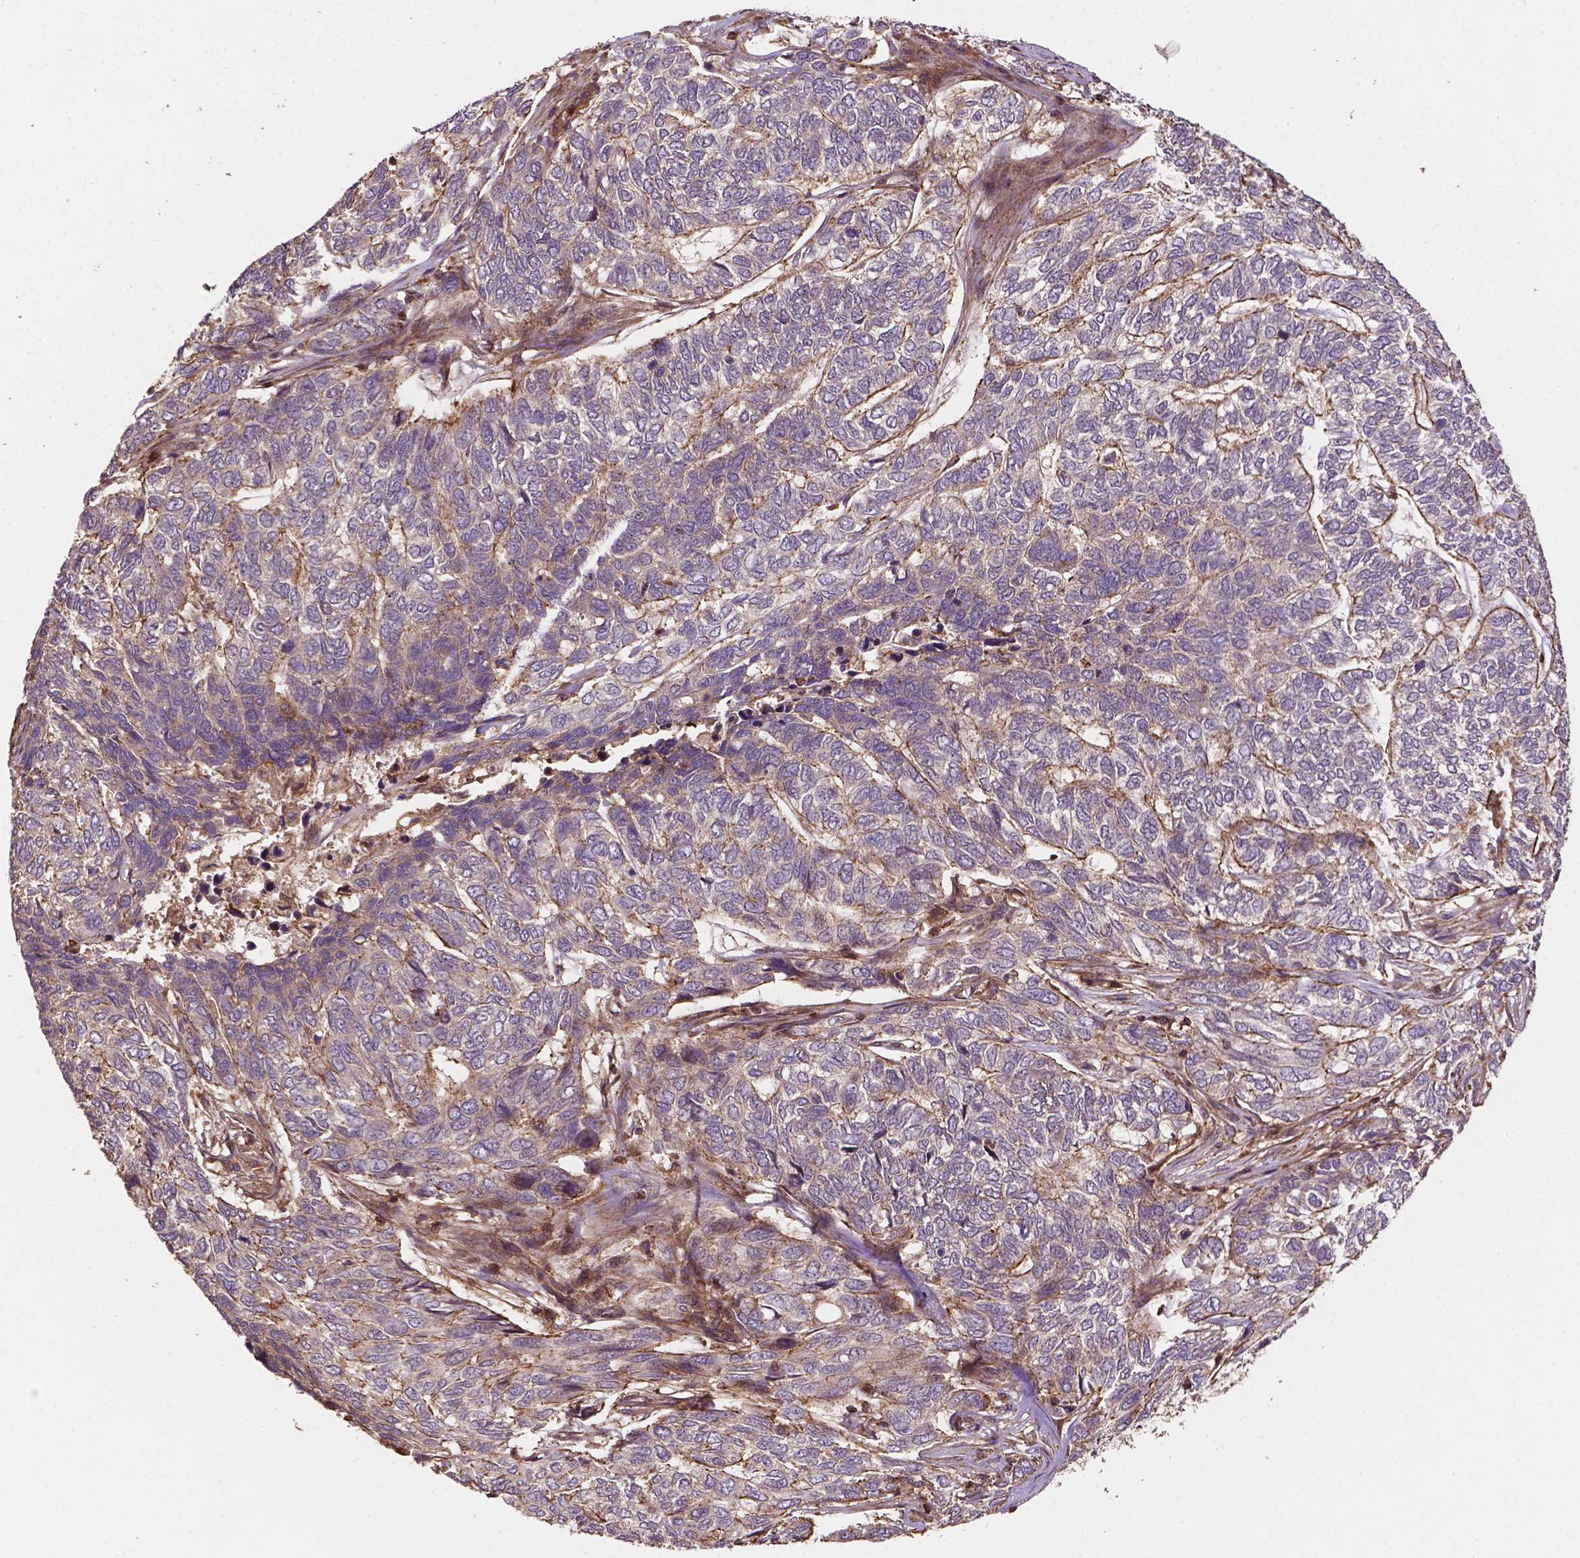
{"staining": {"intensity": "moderate", "quantity": "<25%", "location": "cytoplasmic/membranous"}, "tissue": "skin cancer", "cell_type": "Tumor cells", "image_type": "cancer", "snomed": [{"axis": "morphology", "description": "Basal cell carcinoma"}, {"axis": "topography", "description": "Skin"}], "caption": "The immunohistochemical stain shows moderate cytoplasmic/membranous positivity in tumor cells of skin cancer (basal cell carcinoma) tissue.", "gene": "ZMYND19", "patient": {"sex": "female", "age": 65}}